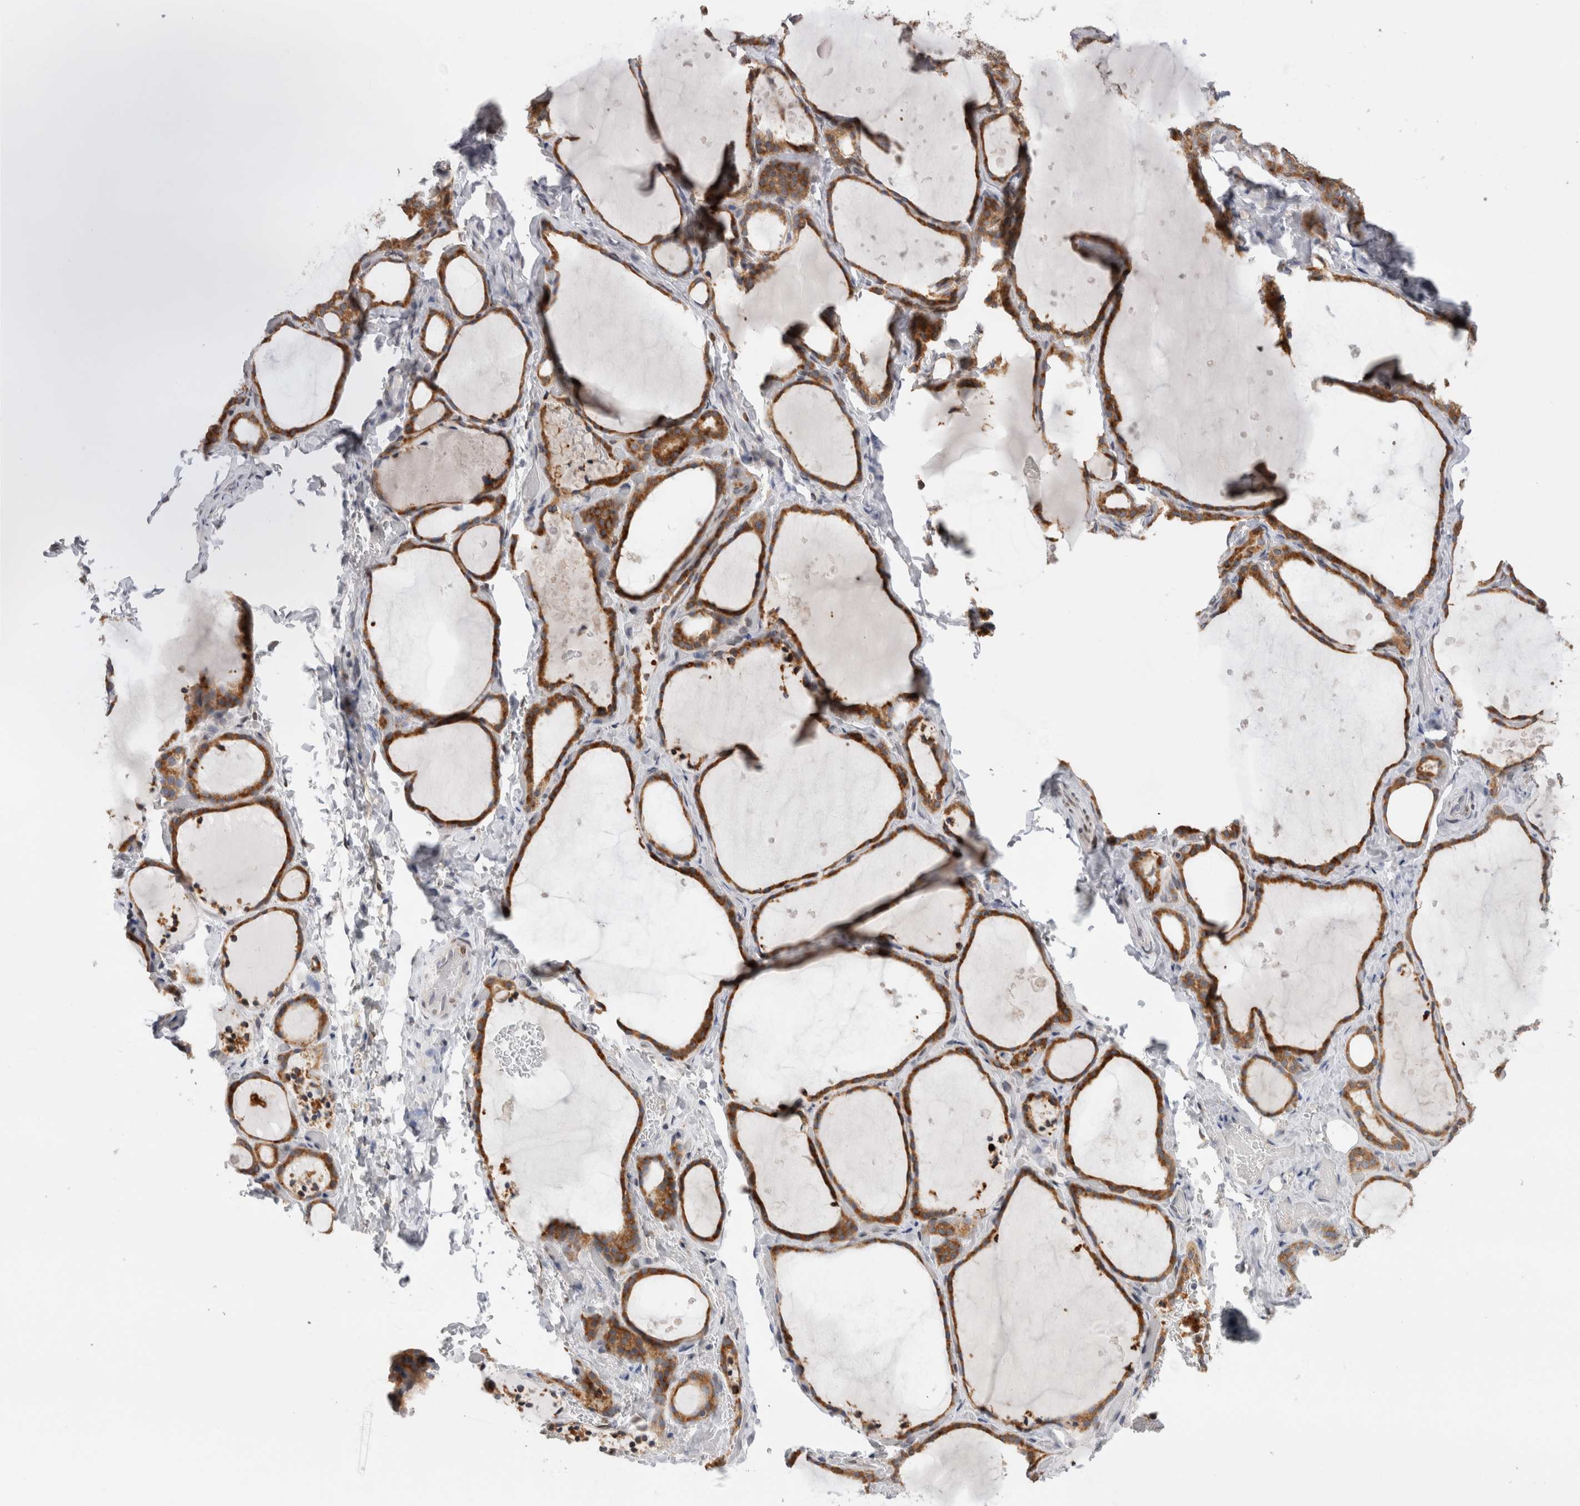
{"staining": {"intensity": "moderate", "quantity": ">75%", "location": "cytoplasmic/membranous"}, "tissue": "thyroid gland", "cell_type": "Glandular cells", "image_type": "normal", "snomed": [{"axis": "morphology", "description": "Normal tissue, NOS"}, {"axis": "topography", "description": "Thyroid gland"}], "caption": "A brown stain shows moderate cytoplasmic/membranous positivity of a protein in glandular cells of unremarkable human thyroid gland. The staining was performed using DAB (3,3'-diaminobenzidine) to visualize the protein expression in brown, while the nuclei were stained in blue with hematoxylin (Magnification: 20x).", "gene": "VCPIP1", "patient": {"sex": "female", "age": 44}}